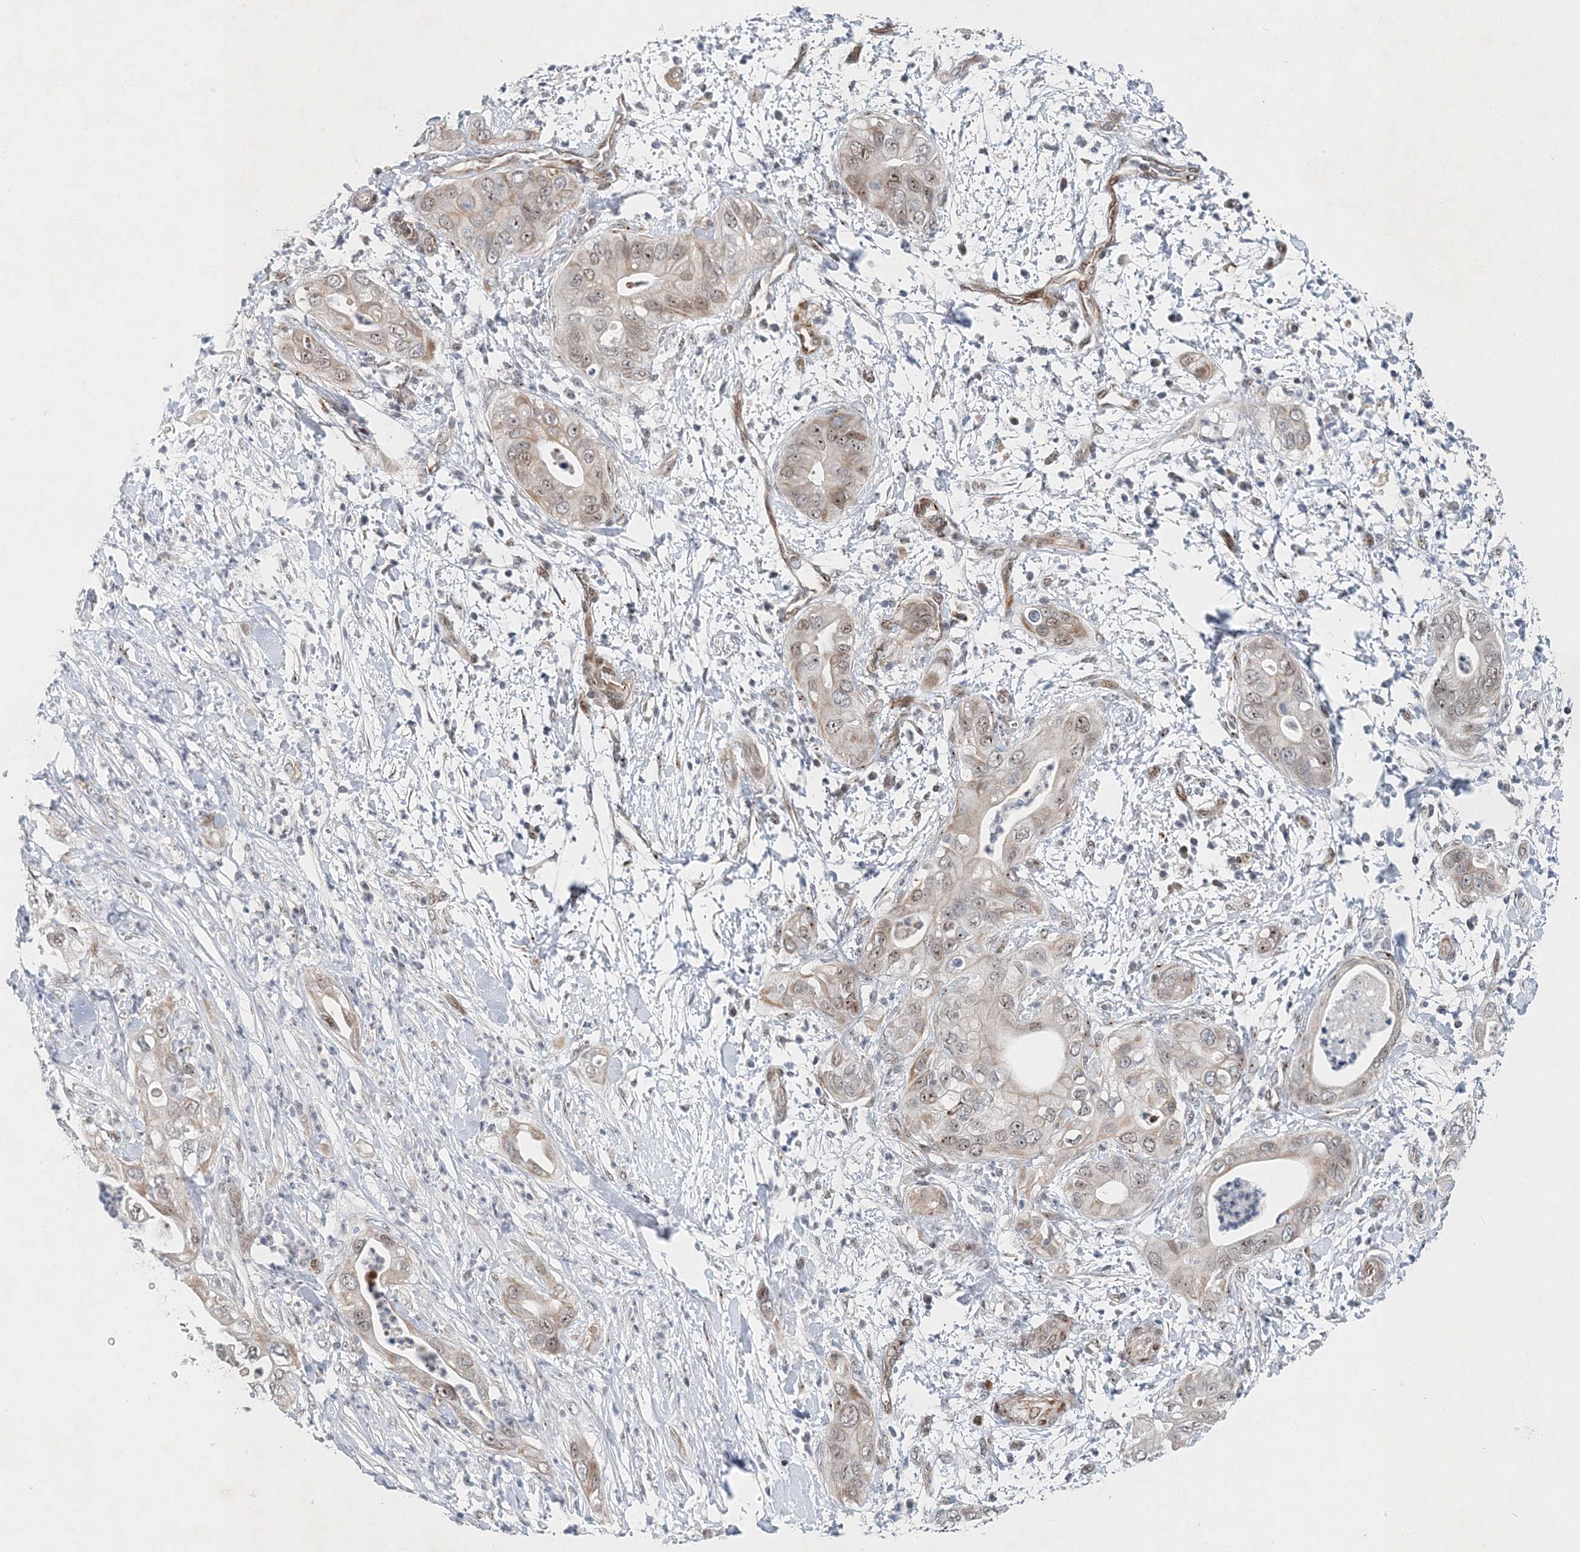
{"staining": {"intensity": "moderate", "quantity": "<25%", "location": "nuclear"}, "tissue": "pancreatic cancer", "cell_type": "Tumor cells", "image_type": "cancer", "snomed": [{"axis": "morphology", "description": "Adenocarcinoma, NOS"}, {"axis": "topography", "description": "Pancreas"}], "caption": "Immunohistochemistry image of human pancreatic cancer (adenocarcinoma) stained for a protein (brown), which shows low levels of moderate nuclear positivity in approximately <25% of tumor cells.", "gene": "UIMC1", "patient": {"sex": "female", "age": 78}}